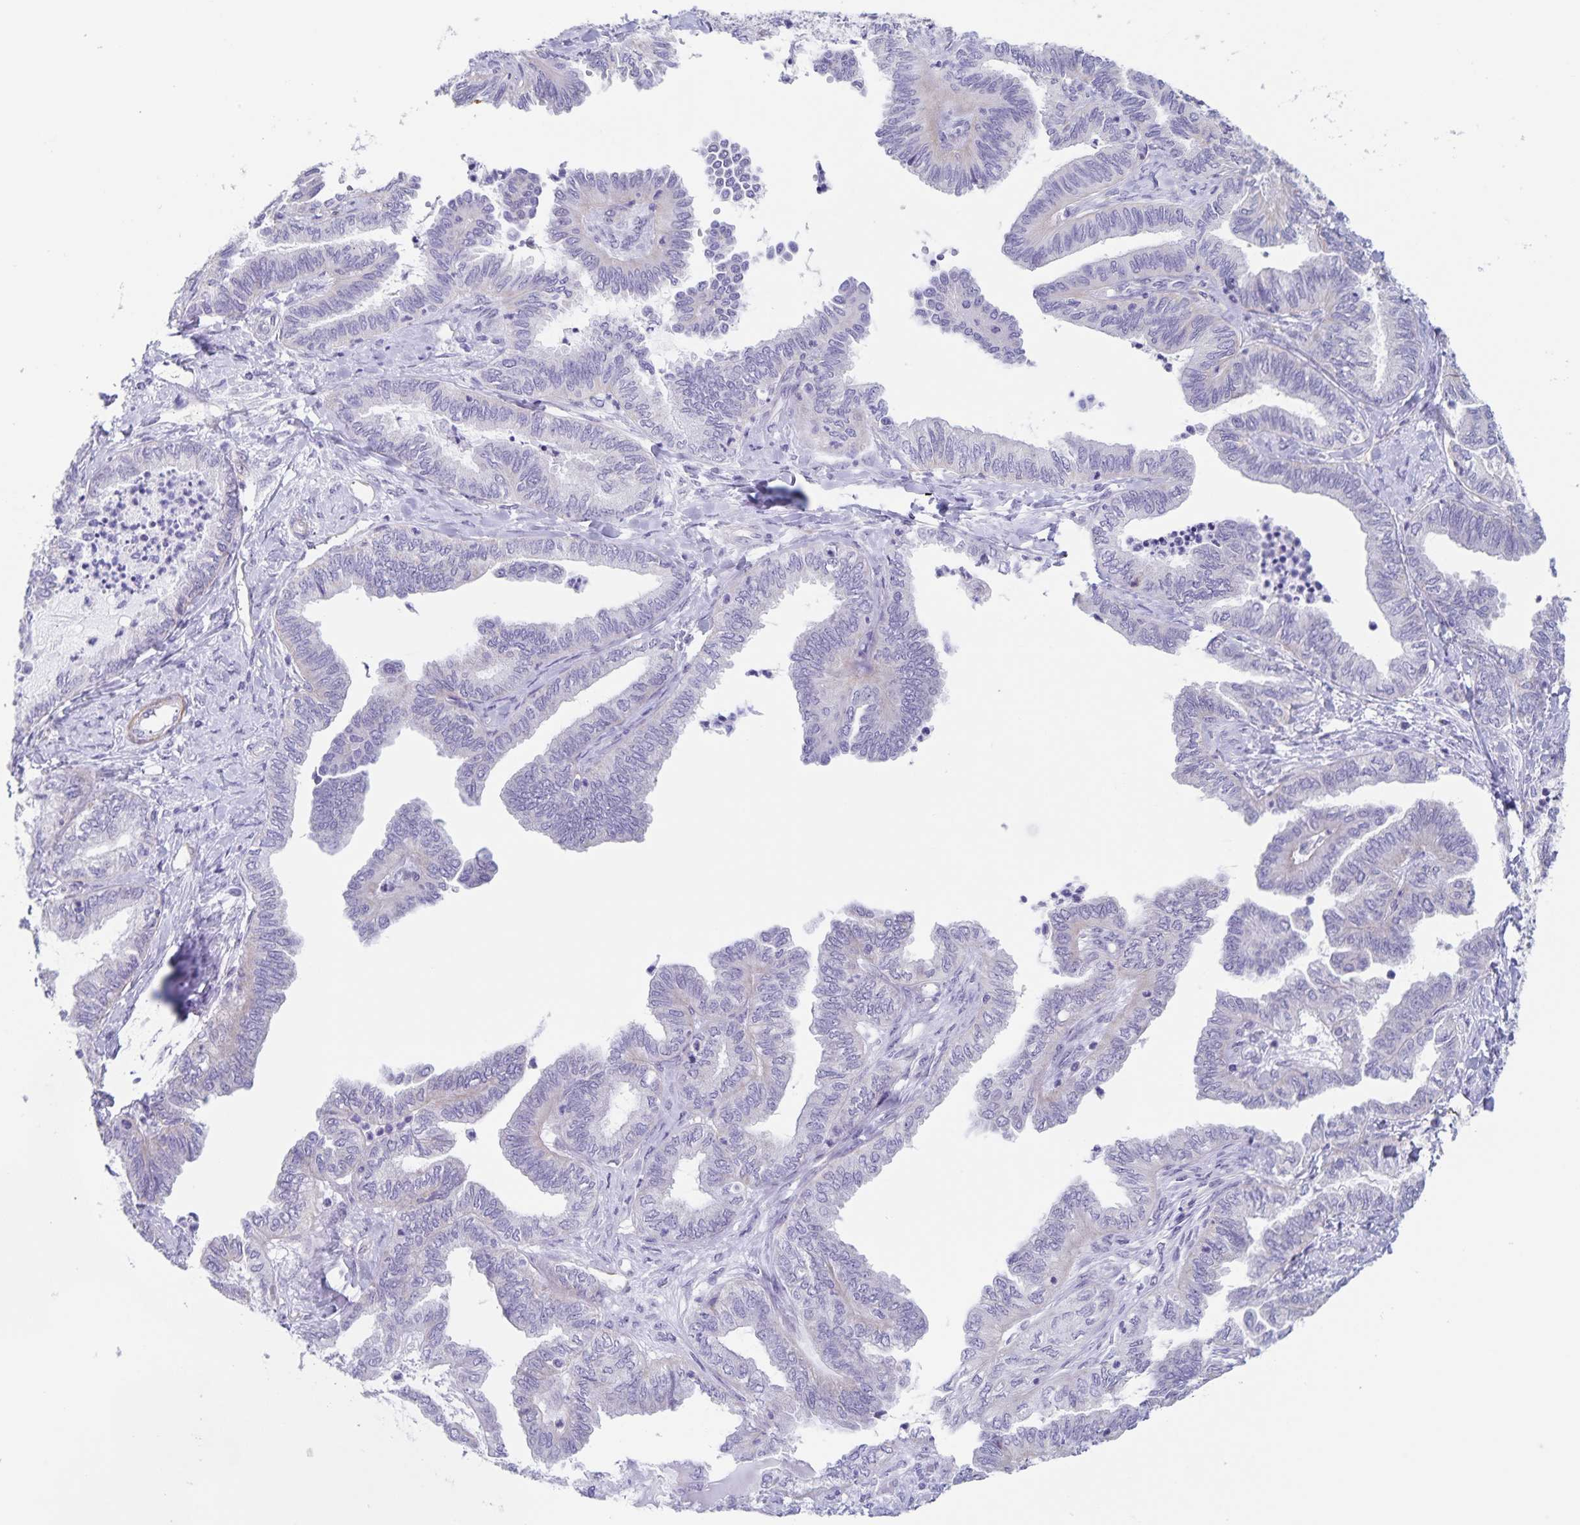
{"staining": {"intensity": "negative", "quantity": "none", "location": "none"}, "tissue": "ovarian cancer", "cell_type": "Tumor cells", "image_type": "cancer", "snomed": [{"axis": "morphology", "description": "Carcinoma, endometroid"}, {"axis": "topography", "description": "Ovary"}], "caption": "Ovarian endometroid carcinoma stained for a protein using immunohistochemistry (IHC) demonstrates no positivity tumor cells.", "gene": "SYNM", "patient": {"sex": "female", "age": 70}}